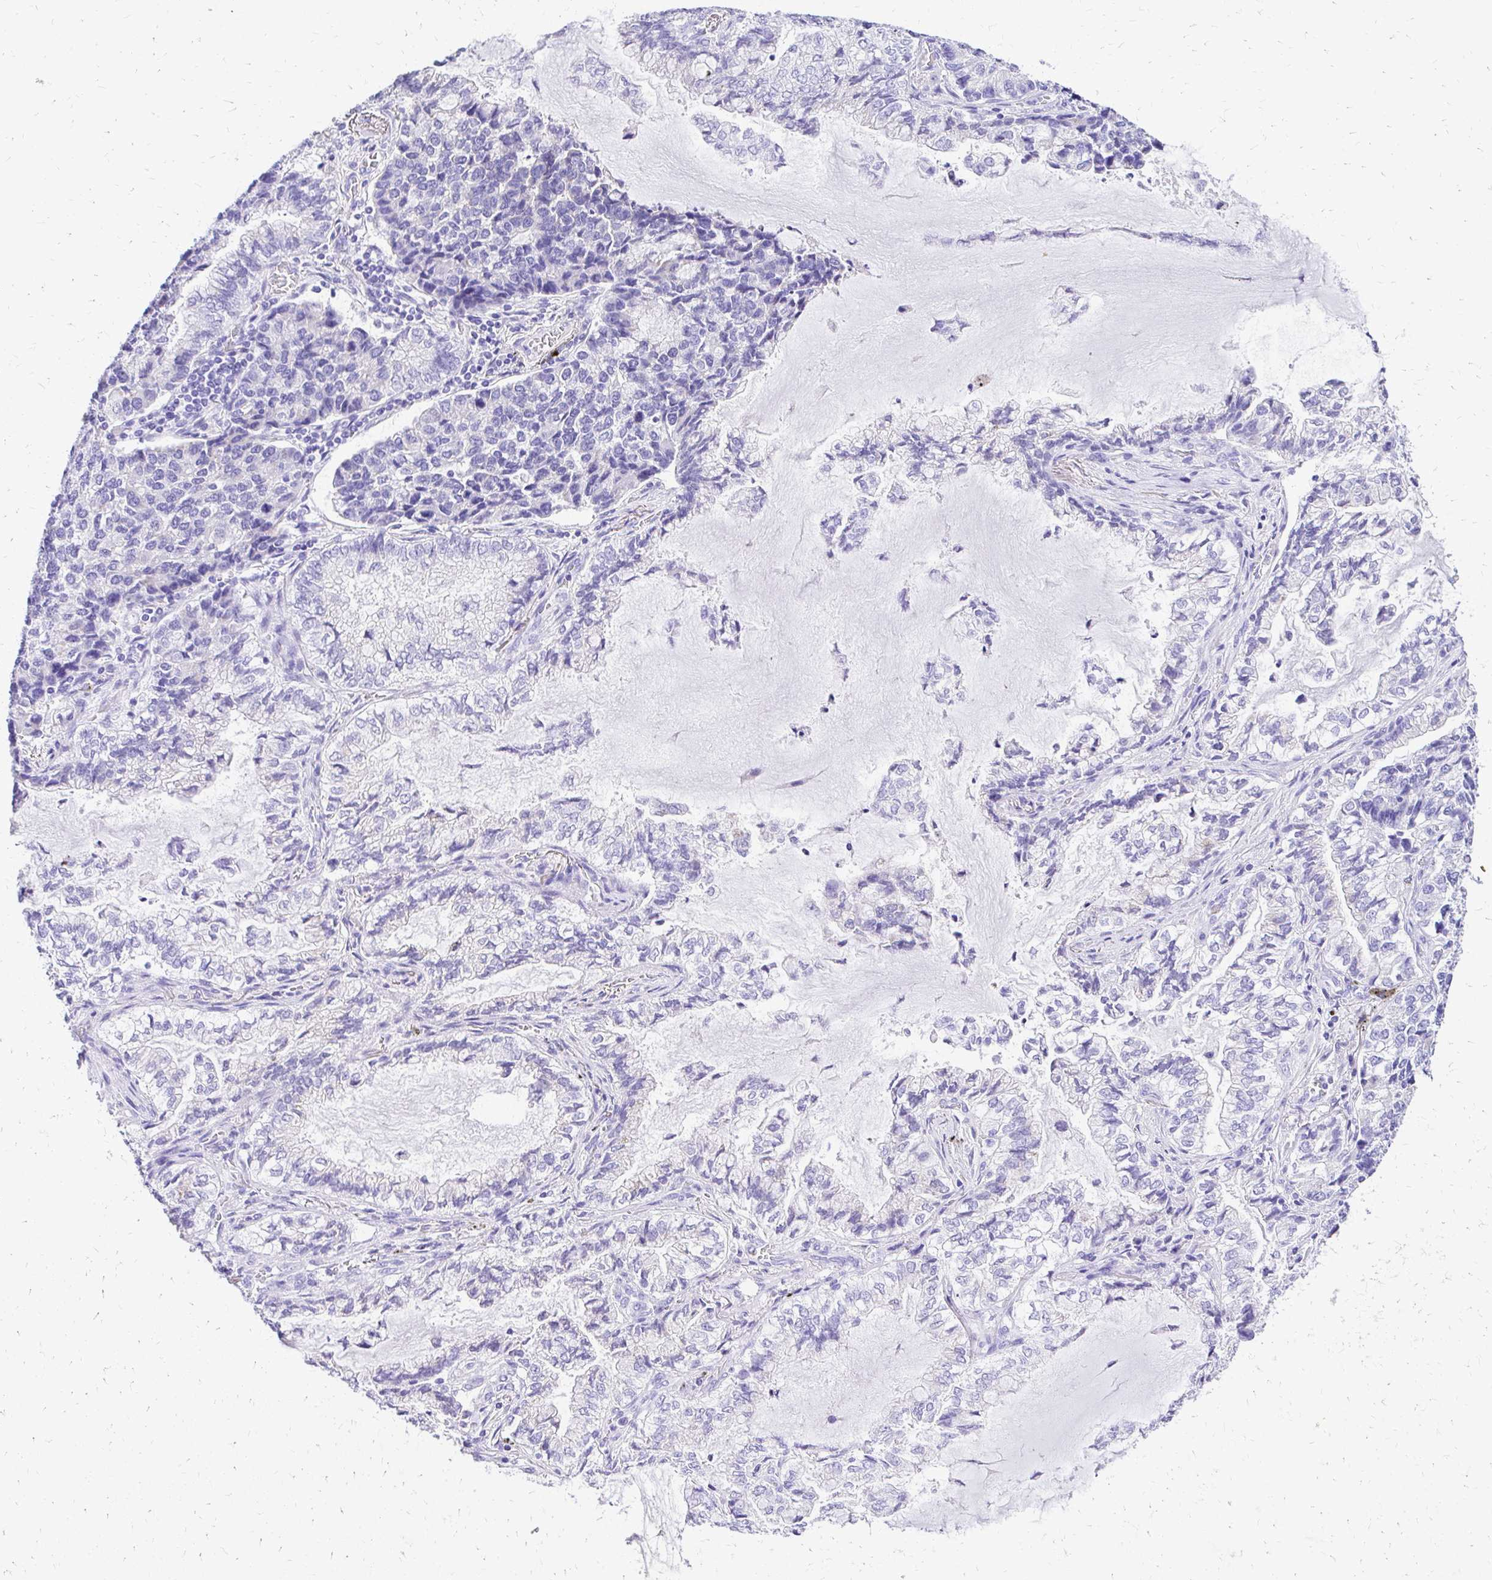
{"staining": {"intensity": "negative", "quantity": "none", "location": "none"}, "tissue": "lung cancer", "cell_type": "Tumor cells", "image_type": "cancer", "snomed": [{"axis": "morphology", "description": "Adenocarcinoma, NOS"}, {"axis": "topography", "description": "Lymph node"}, {"axis": "topography", "description": "Lung"}], "caption": "The immunohistochemistry micrograph has no significant positivity in tumor cells of lung adenocarcinoma tissue.", "gene": "S100G", "patient": {"sex": "male", "age": 66}}